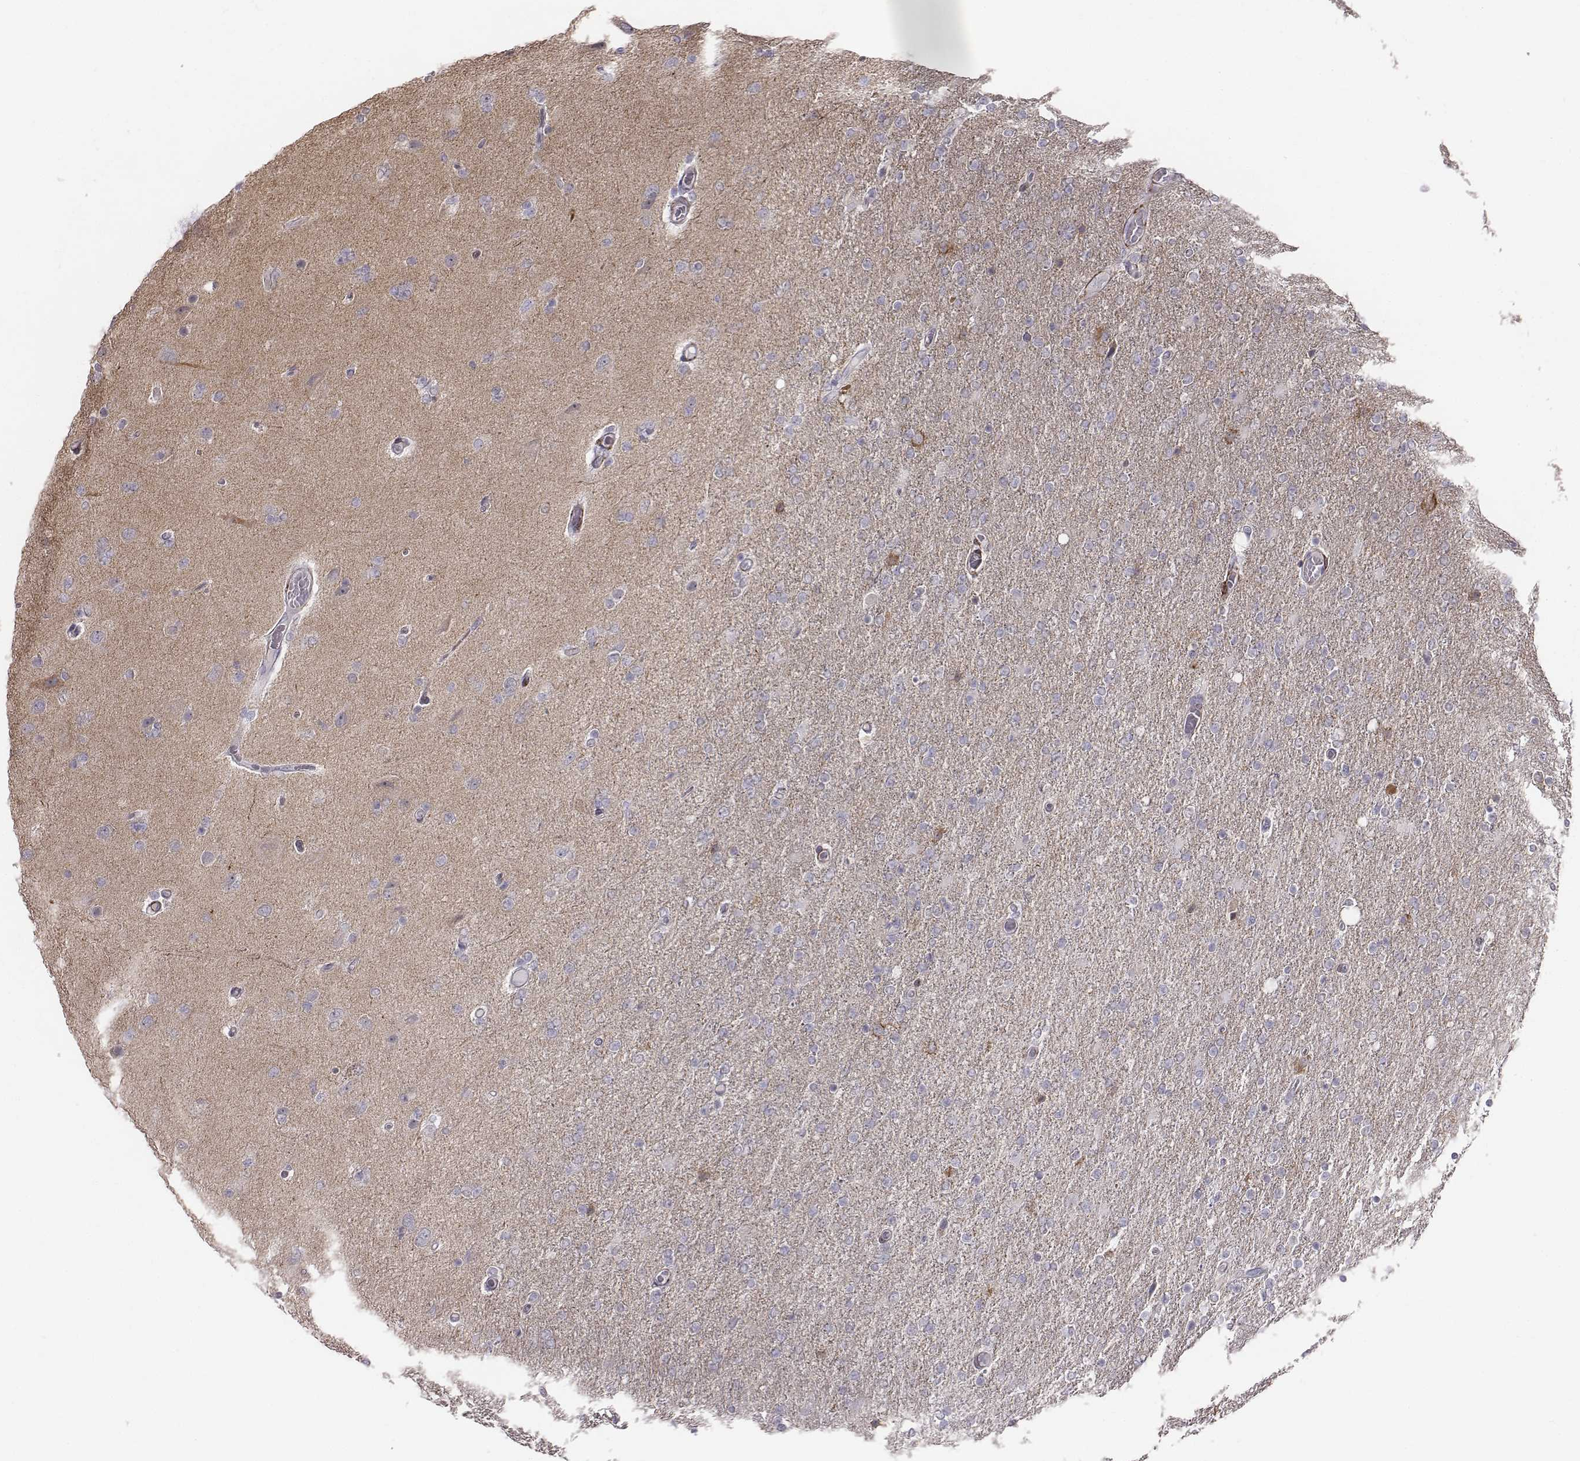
{"staining": {"intensity": "negative", "quantity": "none", "location": "none"}, "tissue": "glioma", "cell_type": "Tumor cells", "image_type": "cancer", "snomed": [{"axis": "morphology", "description": "Glioma, malignant, High grade"}, {"axis": "topography", "description": "Cerebral cortex"}], "caption": "Histopathology image shows no significant protein positivity in tumor cells of glioma.", "gene": "PRKCZ", "patient": {"sex": "male", "age": 70}}